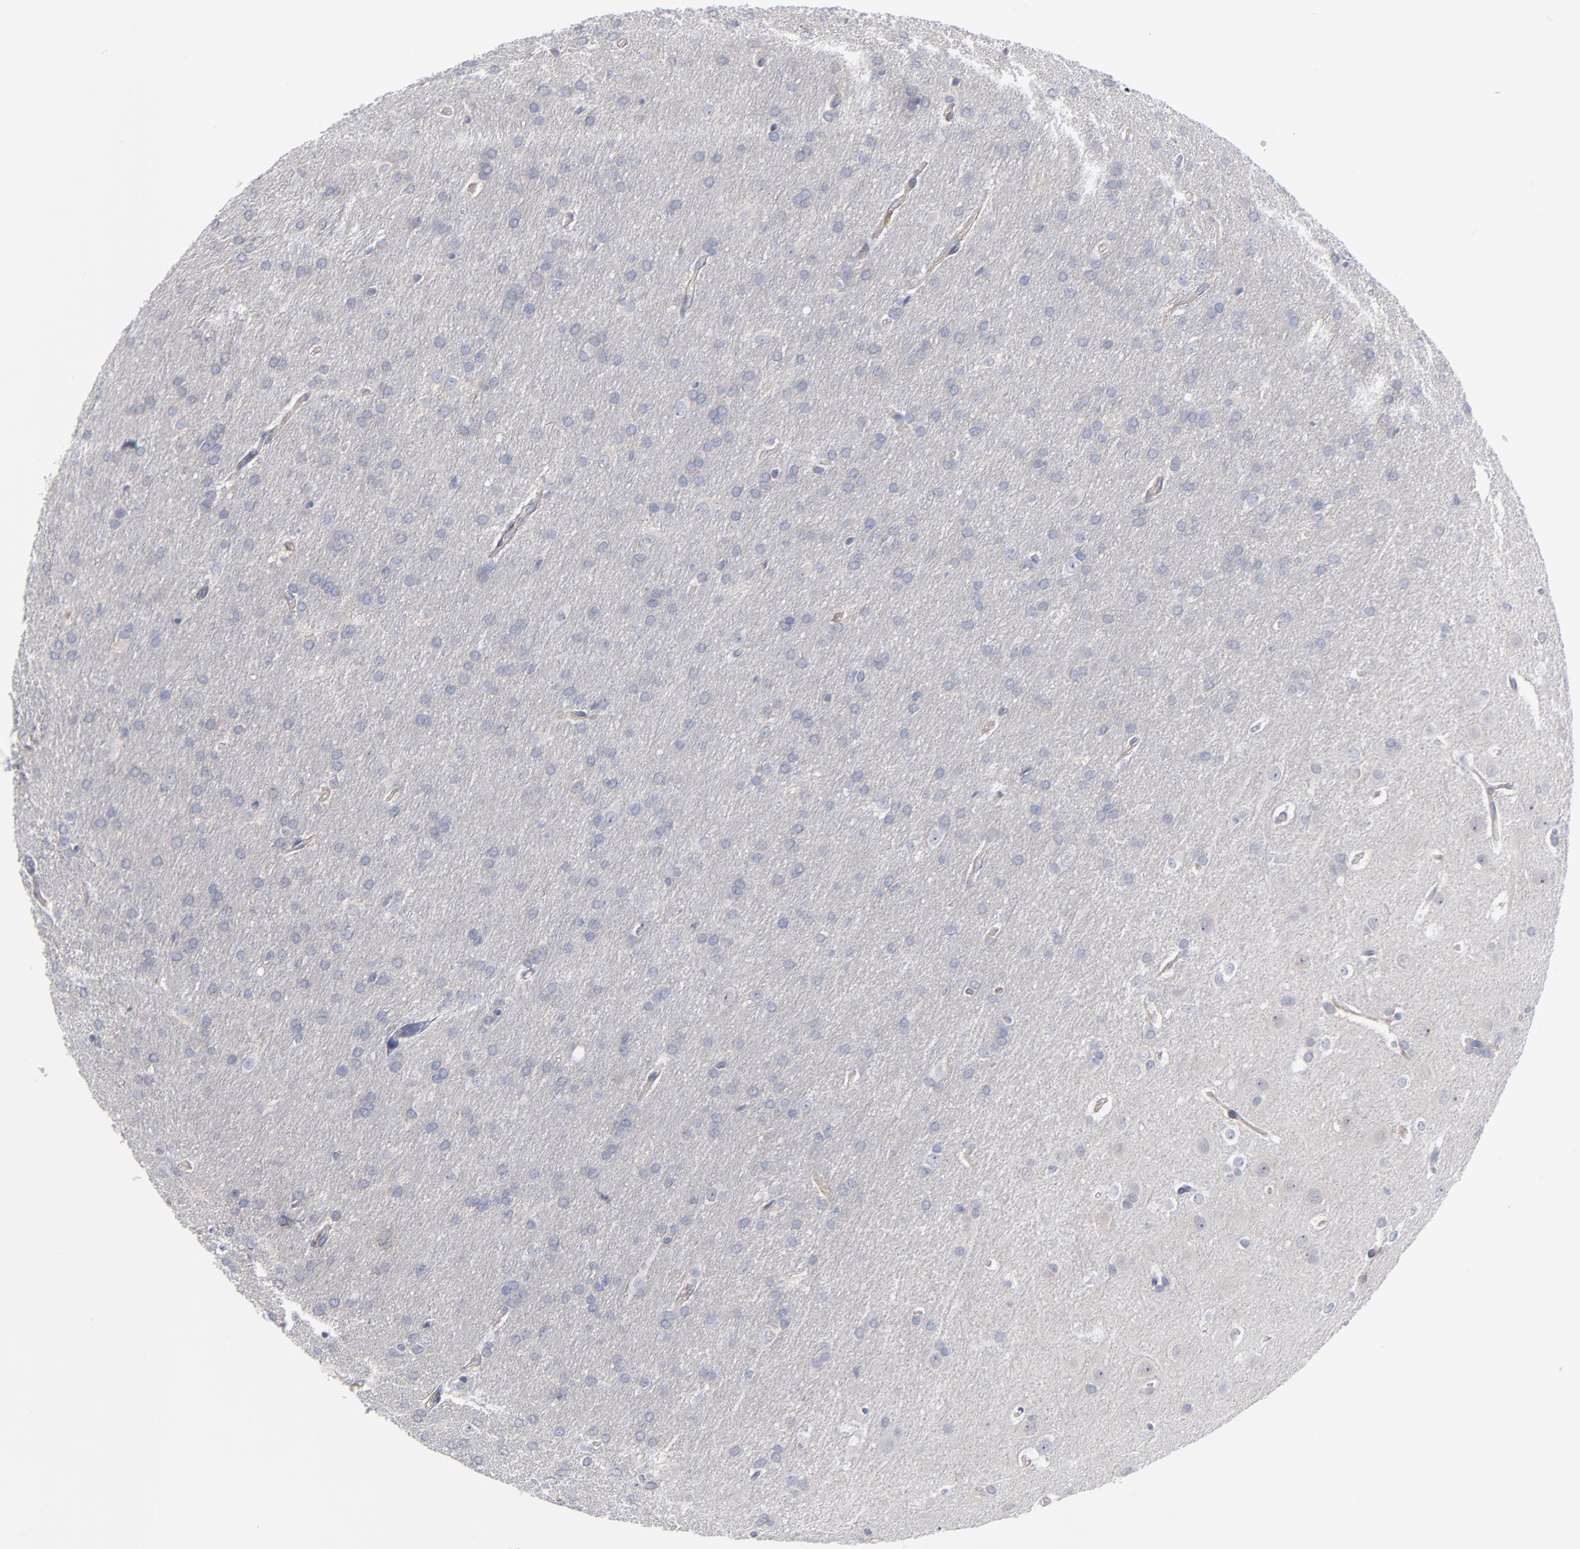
{"staining": {"intensity": "negative", "quantity": "none", "location": "none"}, "tissue": "glioma", "cell_type": "Tumor cells", "image_type": "cancer", "snomed": [{"axis": "morphology", "description": "Glioma, malignant, Low grade"}, {"axis": "topography", "description": "Brain"}], "caption": "Immunohistochemistry (IHC) histopathology image of glioma stained for a protein (brown), which exhibits no staining in tumor cells.", "gene": "PDLIM2", "patient": {"sex": "female", "age": 32}}